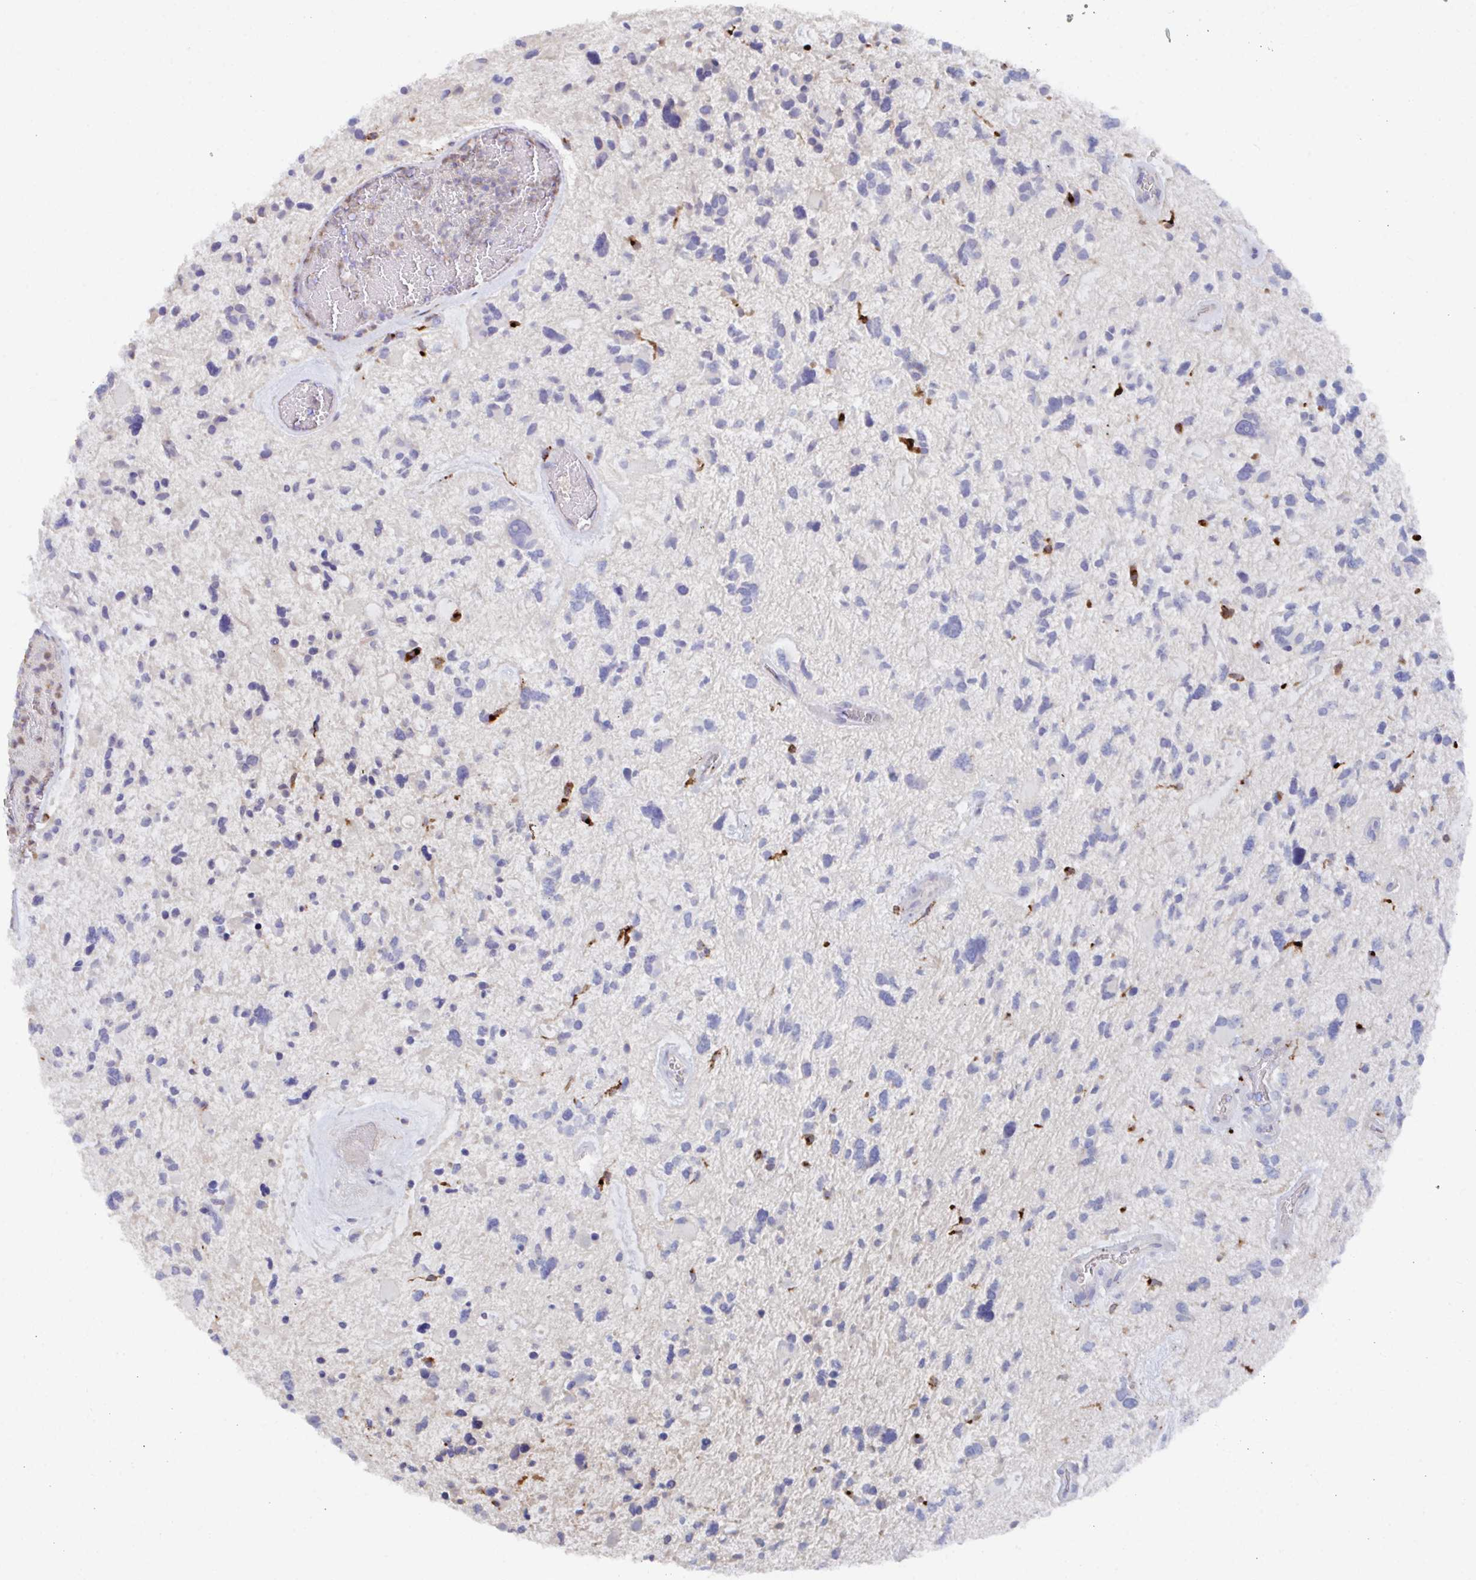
{"staining": {"intensity": "negative", "quantity": "none", "location": "none"}, "tissue": "glioma", "cell_type": "Tumor cells", "image_type": "cancer", "snomed": [{"axis": "morphology", "description": "Glioma, malignant, High grade"}, {"axis": "topography", "description": "Brain"}], "caption": "Tumor cells show no significant positivity in glioma.", "gene": "KCNK5", "patient": {"sex": "female", "age": 11}}